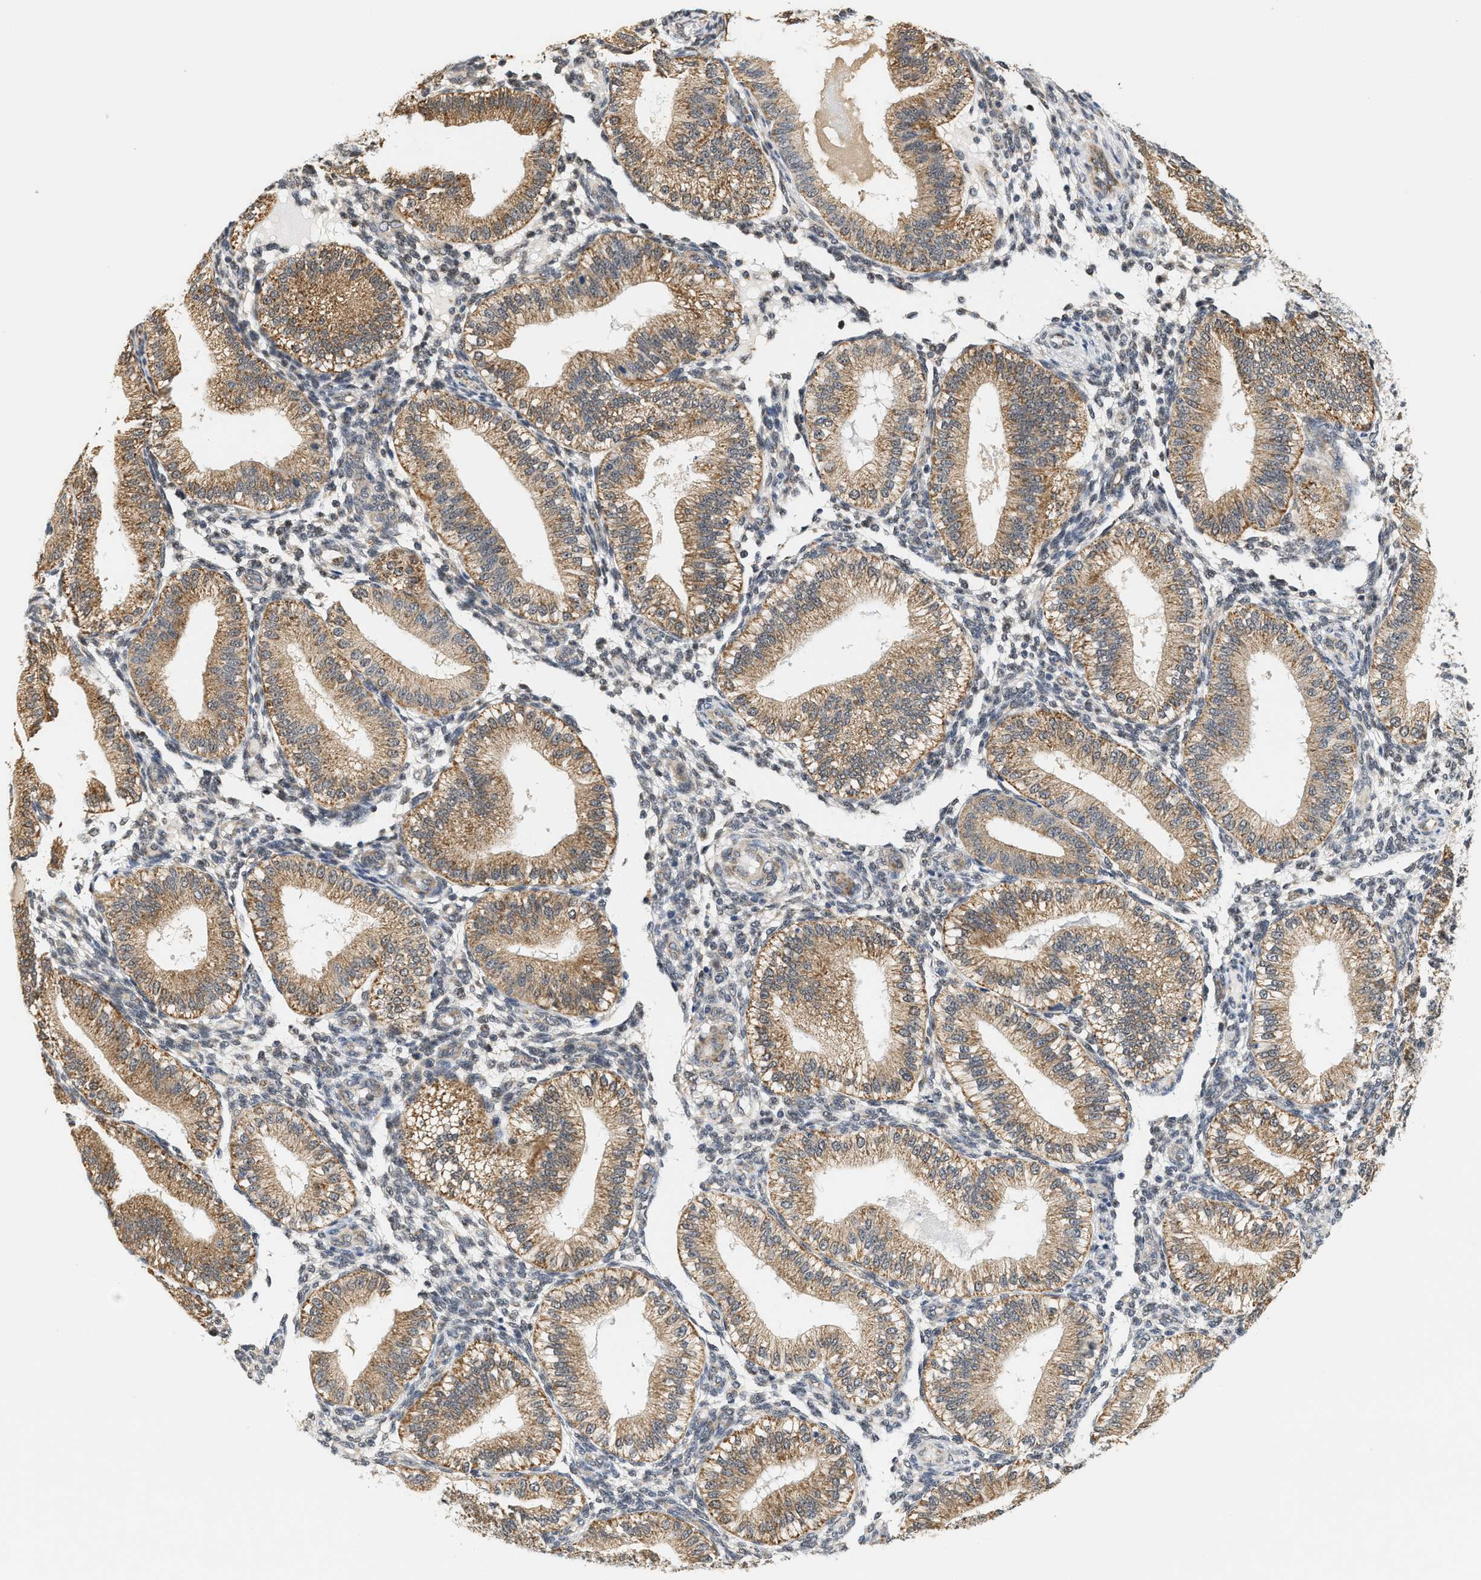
{"staining": {"intensity": "weak", "quantity": "<25%", "location": "nuclear"}, "tissue": "endometrium", "cell_type": "Cells in endometrial stroma", "image_type": "normal", "snomed": [{"axis": "morphology", "description": "Normal tissue, NOS"}, {"axis": "topography", "description": "Endometrium"}], "caption": "Human endometrium stained for a protein using immunohistochemistry exhibits no expression in cells in endometrial stroma.", "gene": "GIGYF1", "patient": {"sex": "female", "age": 39}}